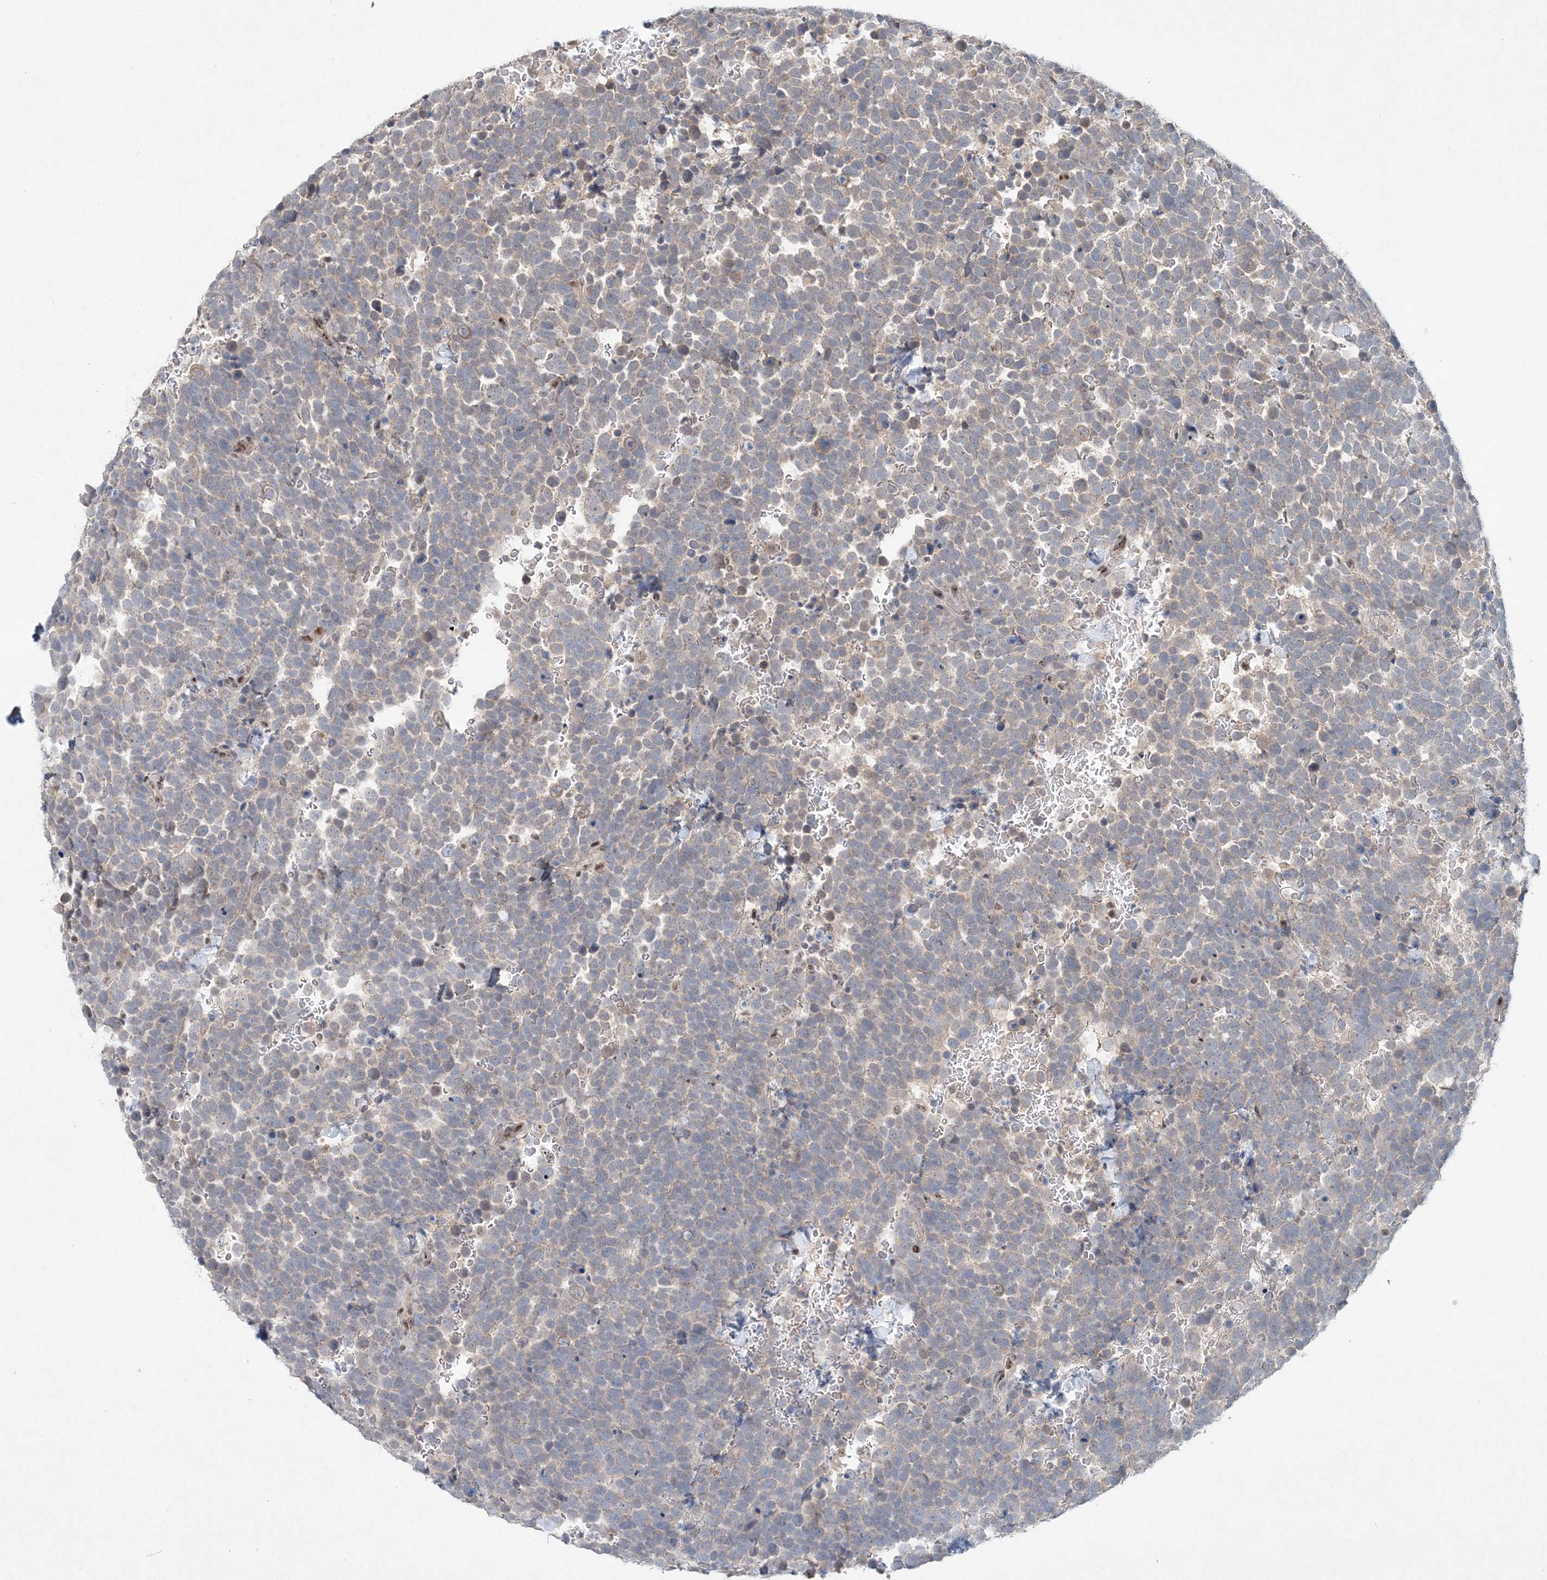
{"staining": {"intensity": "weak", "quantity": "25%-75%", "location": "cytoplasmic/membranous"}, "tissue": "urothelial cancer", "cell_type": "Tumor cells", "image_type": "cancer", "snomed": [{"axis": "morphology", "description": "Urothelial carcinoma, High grade"}, {"axis": "topography", "description": "Urinary bladder"}], "caption": "Urothelial cancer stained for a protein shows weak cytoplasmic/membranous positivity in tumor cells. (brown staining indicates protein expression, while blue staining denotes nuclei).", "gene": "GIN1", "patient": {"sex": "female", "age": 82}}